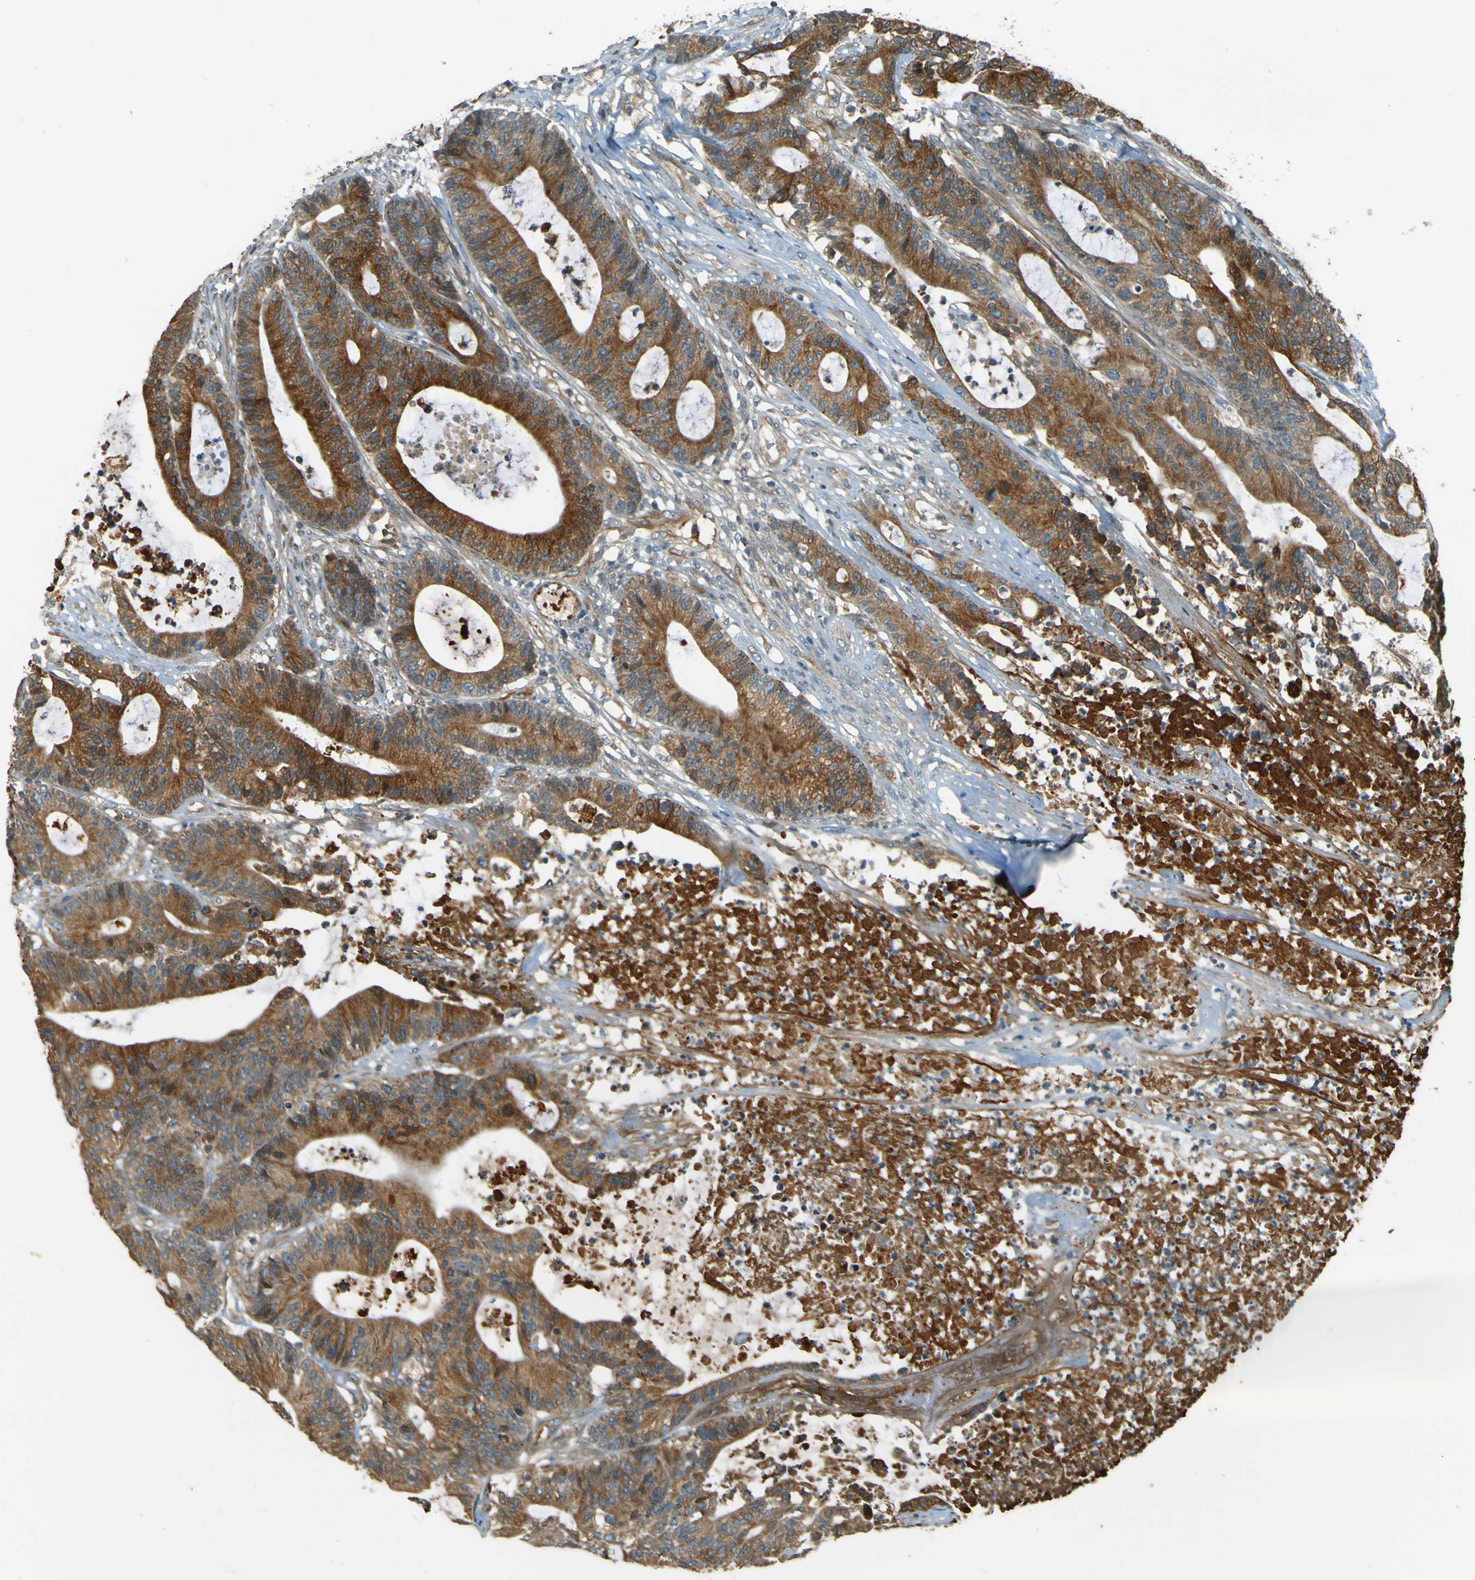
{"staining": {"intensity": "strong", "quantity": ">75%", "location": "cytoplasmic/membranous"}, "tissue": "colorectal cancer", "cell_type": "Tumor cells", "image_type": "cancer", "snomed": [{"axis": "morphology", "description": "Adenocarcinoma, NOS"}, {"axis": "topography", "description": "Colon"}], "caption": "Immunohistochemical staining of human colorectal cancer (adenocarcinoma) exhibits high levels of strong cytoplasmic/membranous positivity in about >75% of tumor cells.", "gene": "LPCAT1", "patient": {"sex": "female", "age": 84}}